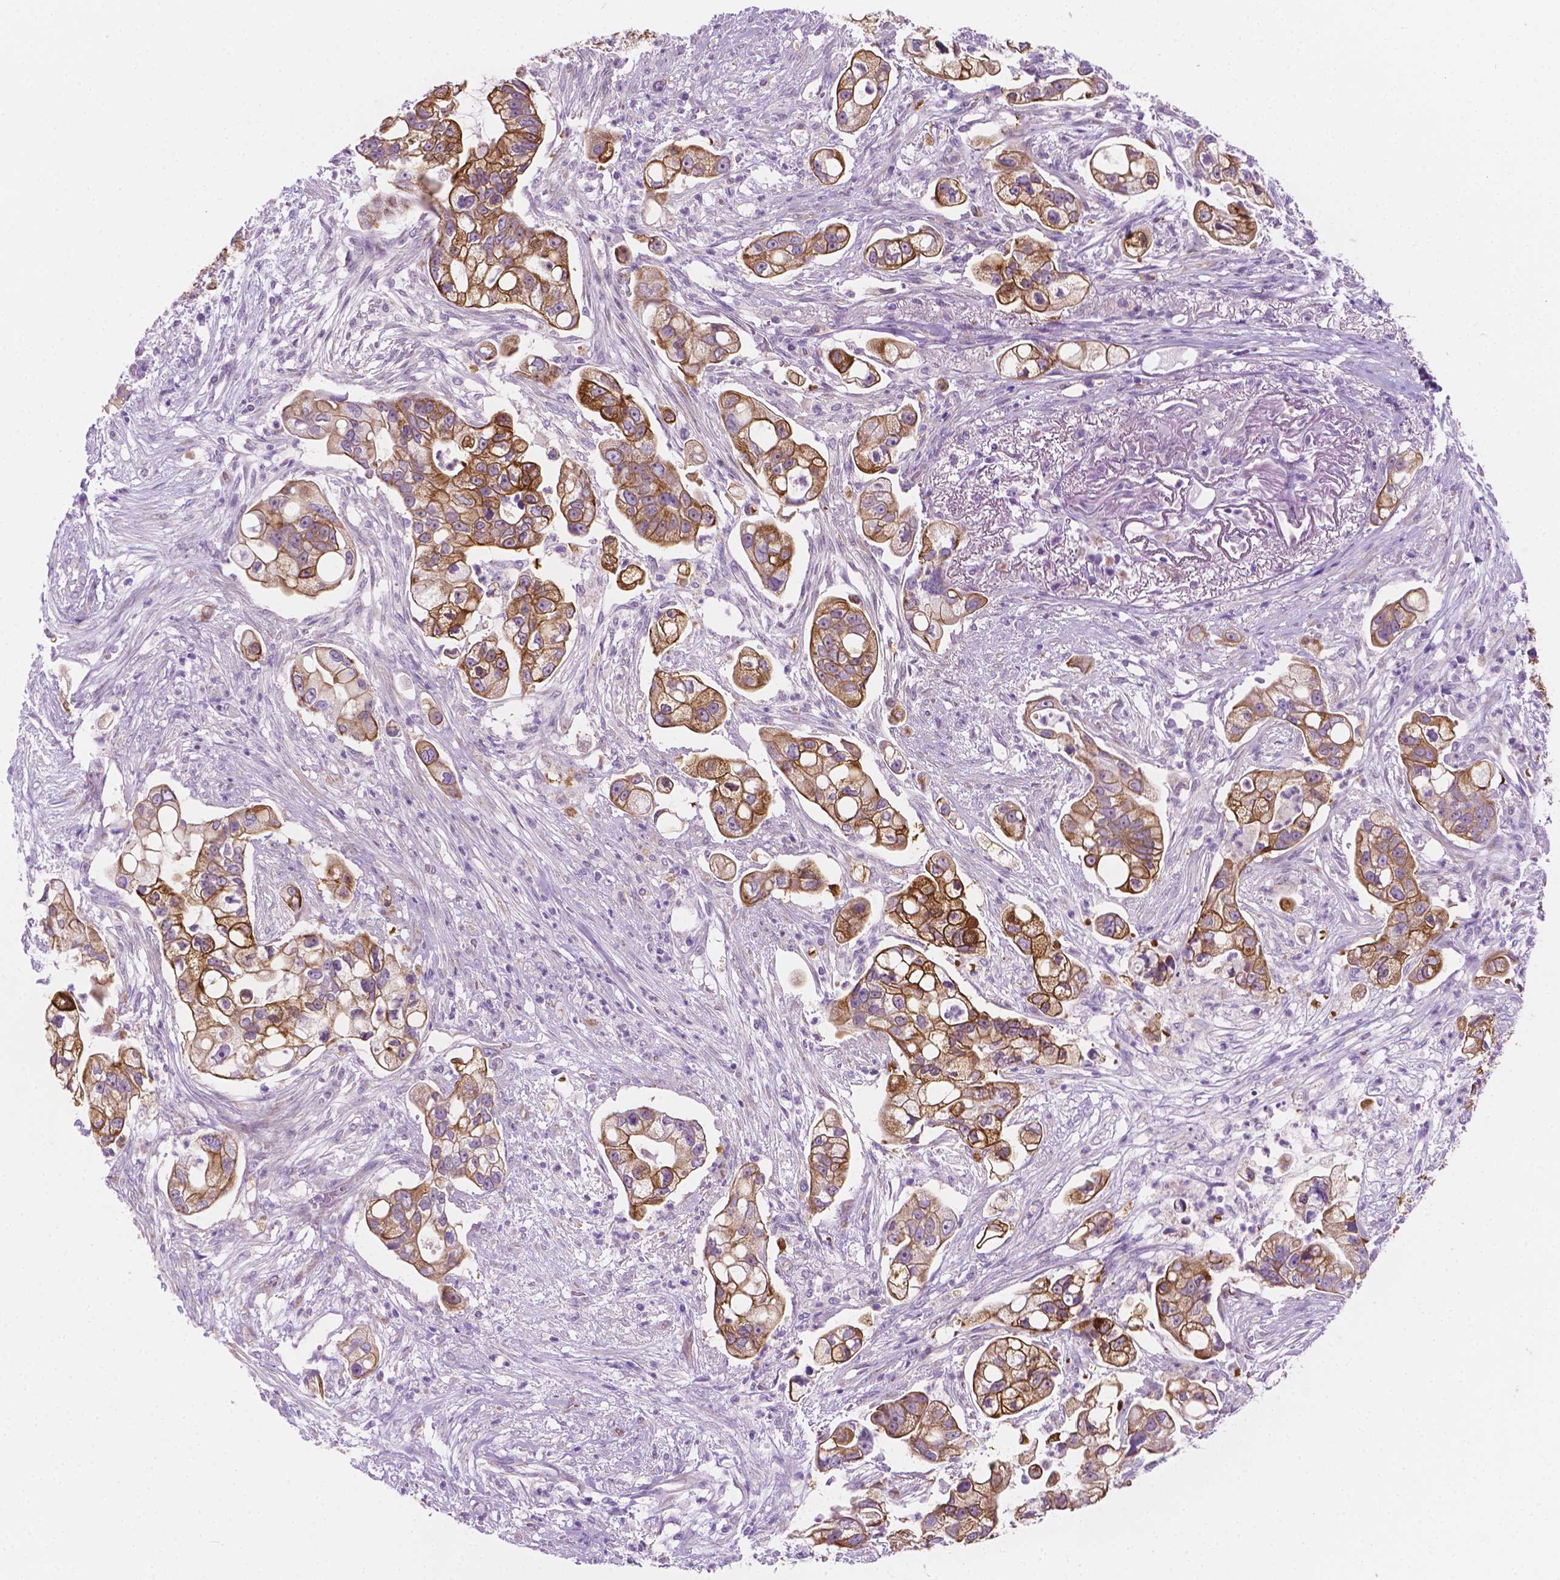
{"staining": {"intensity": "moderate", "quantity": ">75%", "location": "cytoplasmic/membranous"}, "tissue": "pancreatic cancer", "cell_type": "Tumor cells", "image_type": "cancer", "snomed": [{"axis": "morphology", "description": "Adenocarcinoma, NOS"}, {"axis": "topography", "description": "Pancreas"}], "caption": "Approximately >75% of tumor cells in pancreatic cancer demonstrate moderate cytoplasmic/membranous protein staining as visualized by brown immunohistochemical staining.", "gene": "EPPK1", "patient": {"sex": "female", "age": 69}}